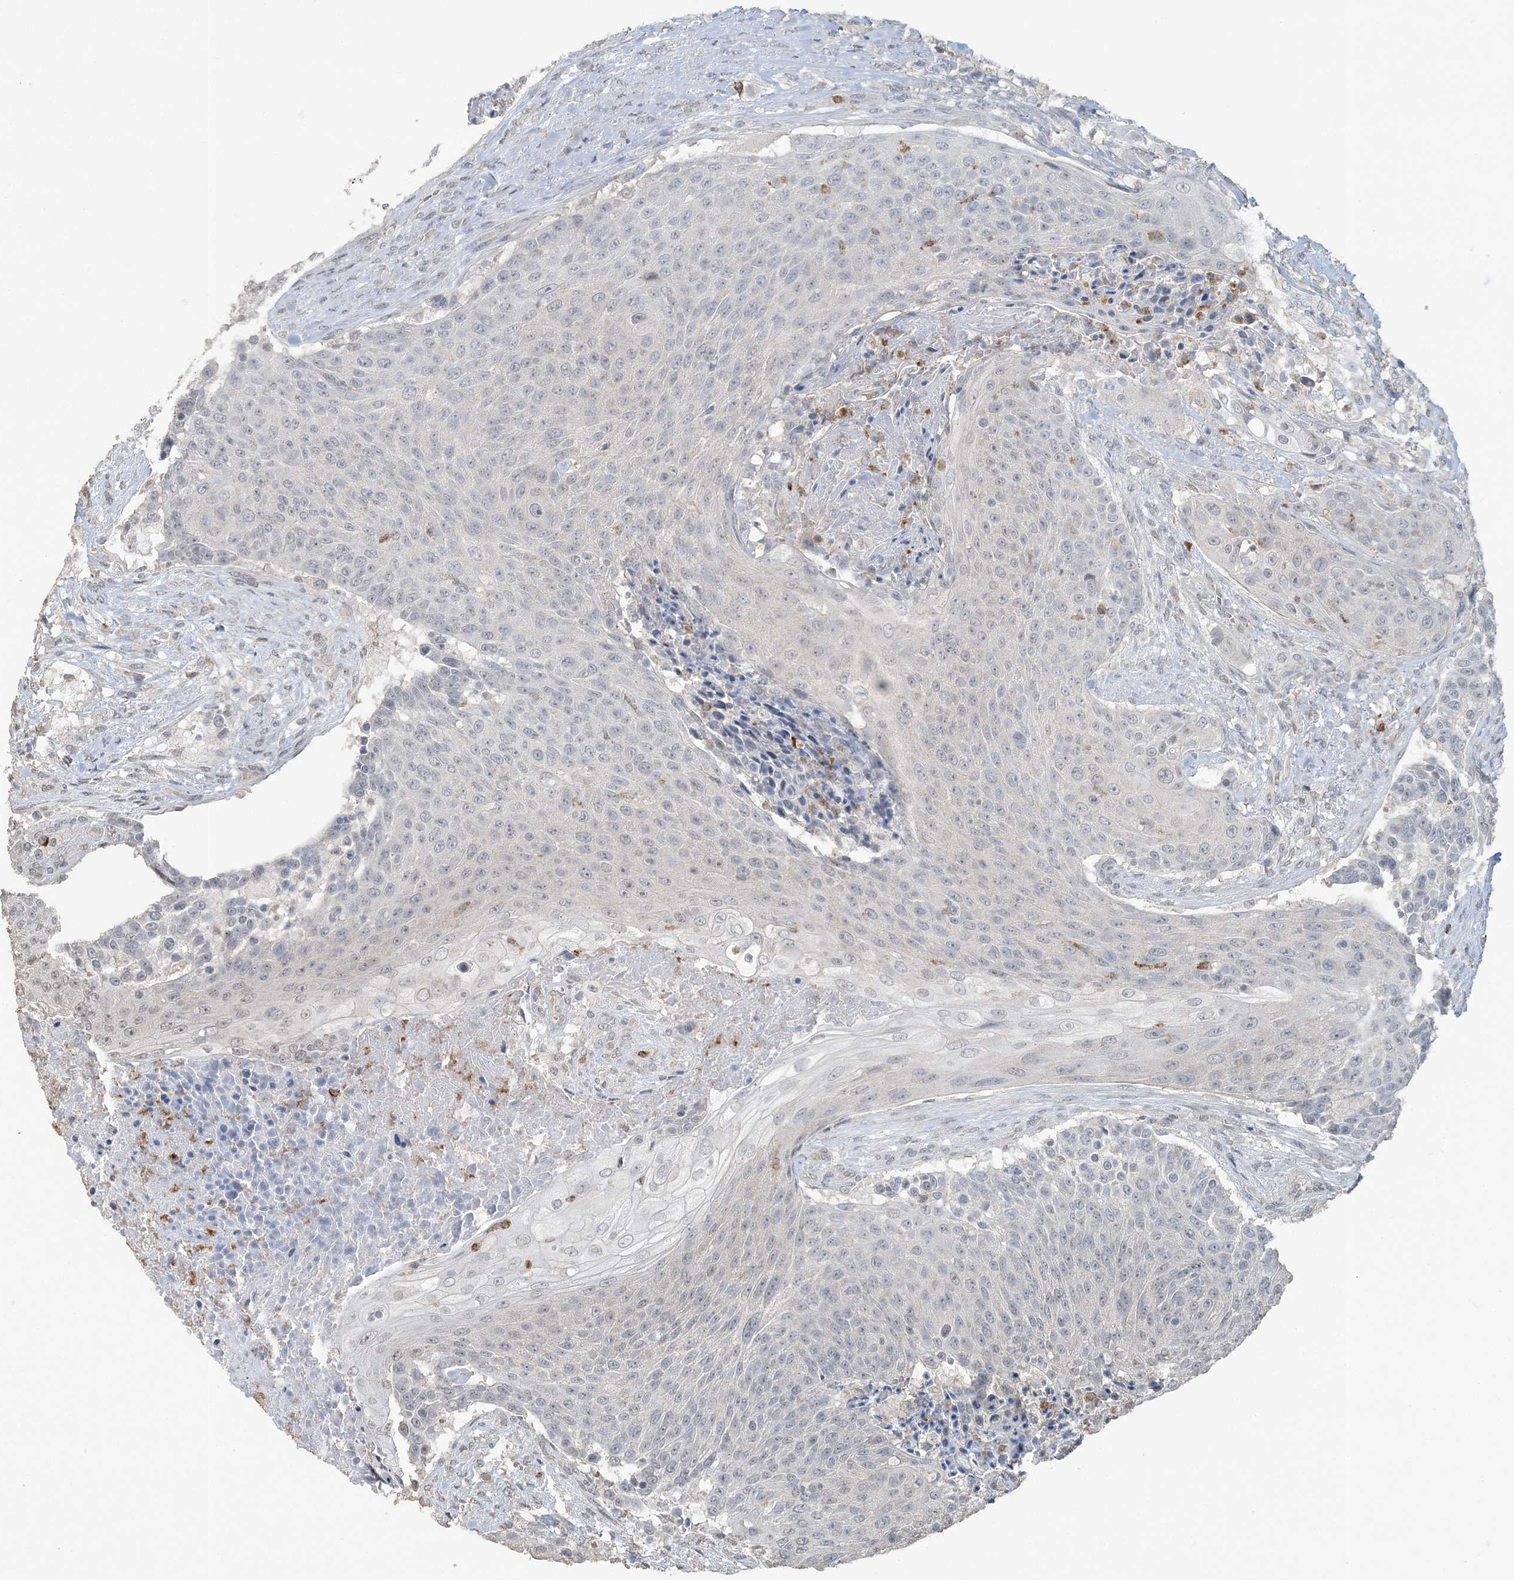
{"staining": {"intensity": "negative", "quantity": "none", "location": "none"}, "tissue": "urothelial cancer", "cell_type": "Tumor cells", "image_type": "cancer", "snomed": [{"axis": "morphology", "description": "Urothelial carcinoma, High grade"}, {"axis": "topography", "description": "Urinary bladder"}], "caption": "A histopathology image of human urothelial carcinoma (high-grade) is negative for staining in tumor cells.", "gene": "FAM110A", "patient": {"sex": "female", "age": 63}}